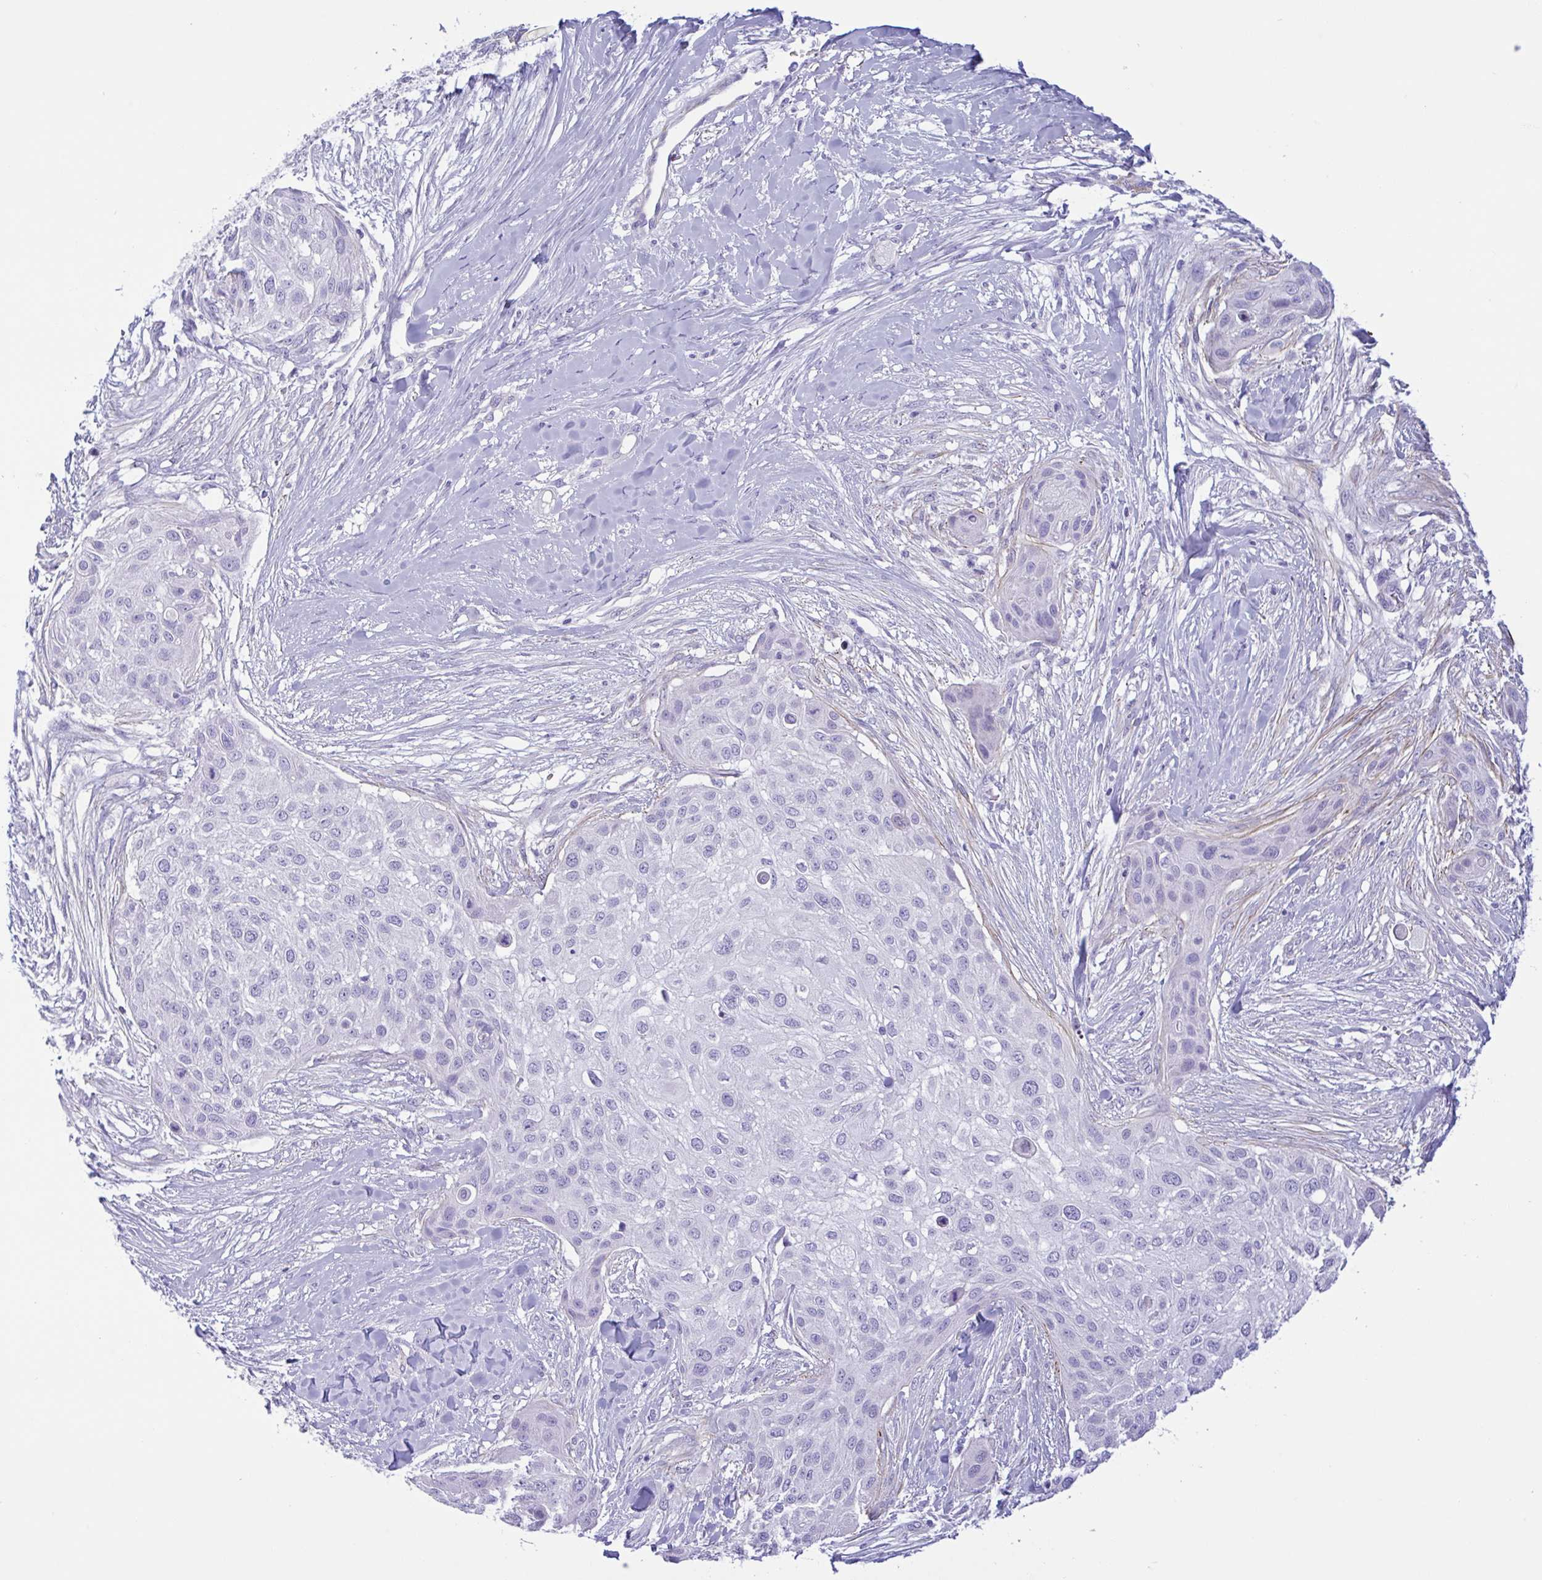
{"staining": {"intensity": "negative", "quantity": "none", "location": "none"}, "tissue": "skin cancer", "cell_type": "Tumor cells", "image_type": "cancer", "snomed": [{"axis": "morphology", "description": "Squamous cell carcinoma, NOS"}, {"axis": "topography", "description": "Skin"}], "caption": "Skin cancer was stained to show a protein in brown. There is no significant expression in tumor cells.", "gene": "AHCYL2", "patient": {"sex": "female", "age": 87}}